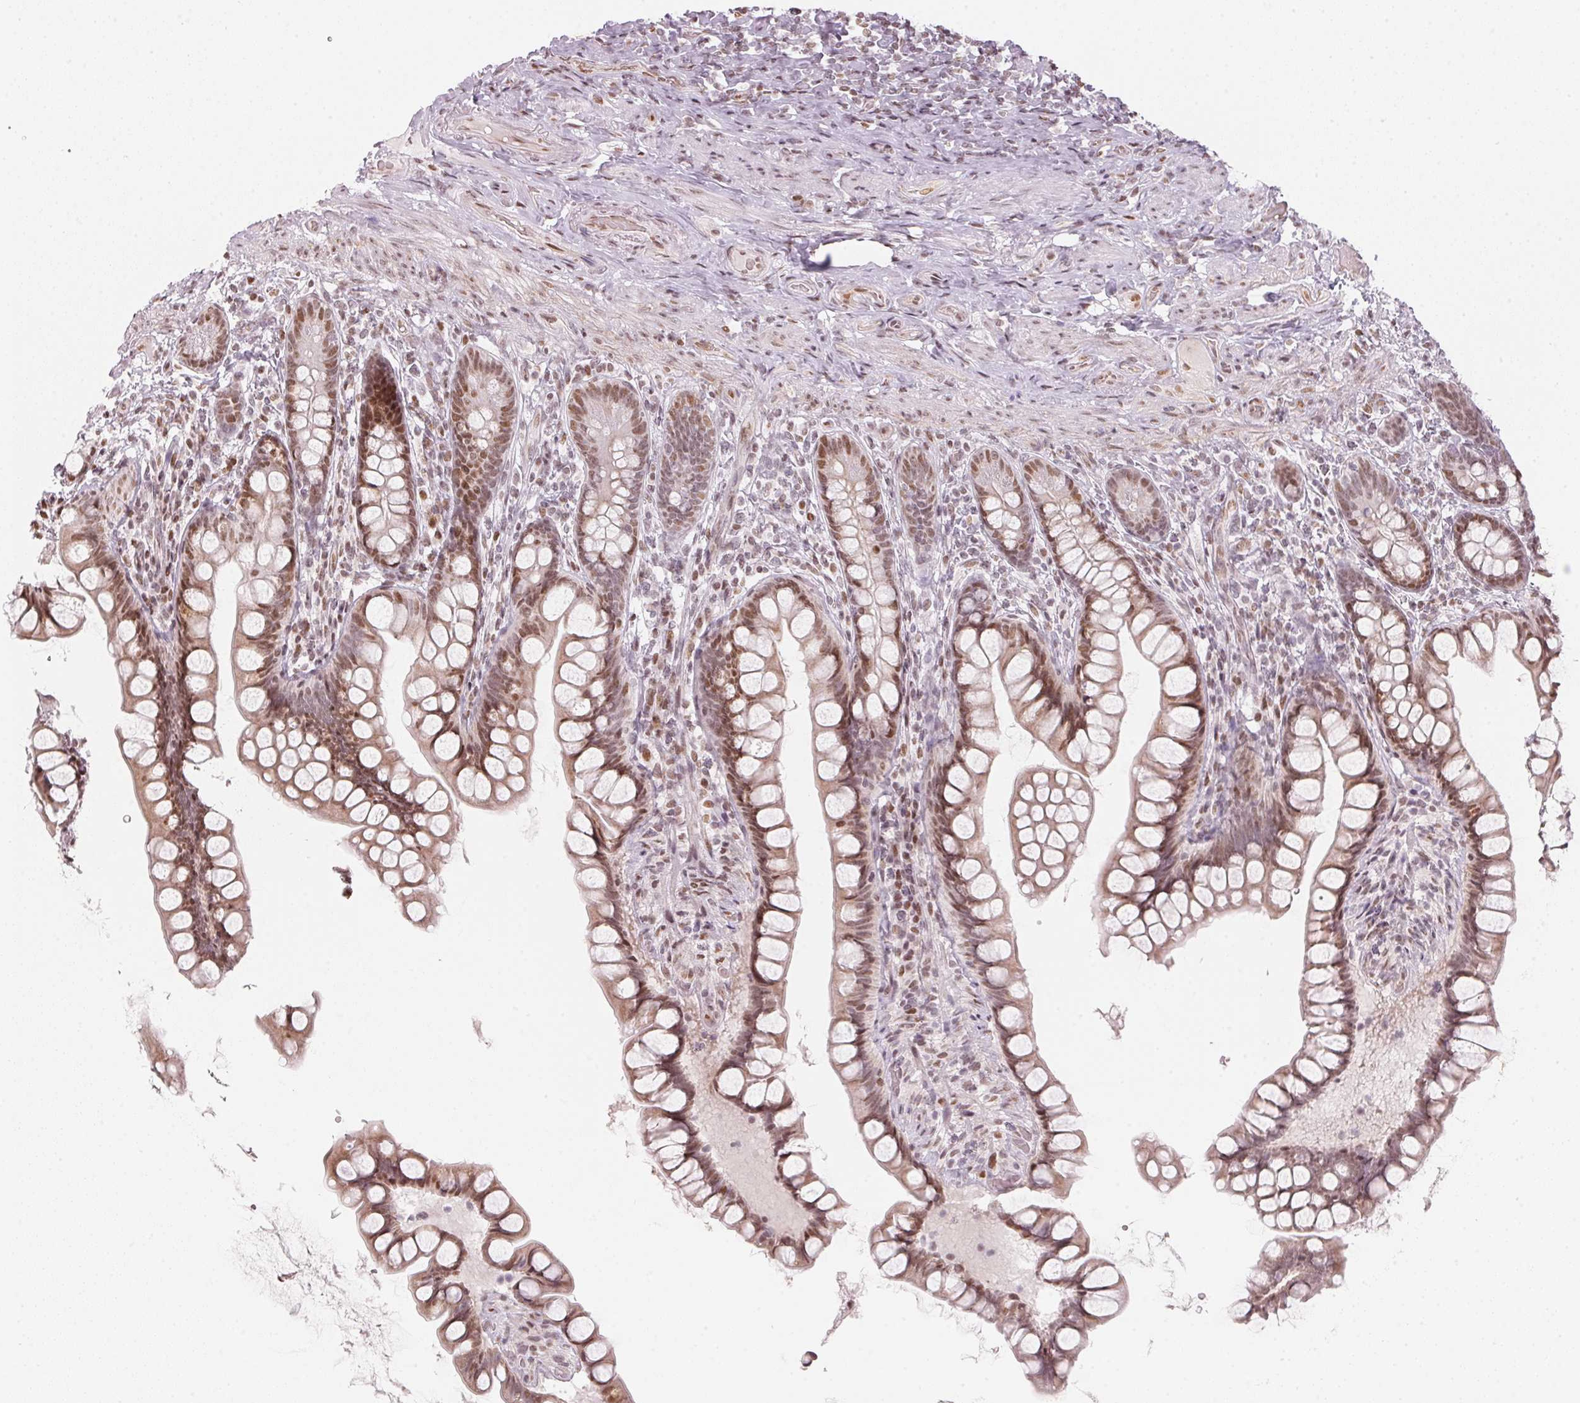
{"staining": {"intensity": "moderate", "quantity": ">75%", "location": "nuclear"}, "tissue": "small intestine", "cell_type": "Glandular cells", "image_type": "normal", "snomed": [{"axis": "morphology", "description": "Normal tissue, NOS"}, {"axis": "topography", "description": "Small intestine"}], "caption": "Immunohistochemistry of benign small intestine reveals medium levels of moderate nuclear positivity in about >75% of glandular cells.", "gene": "KAT6A", "patient": {"sex": "male", "age": 70}}